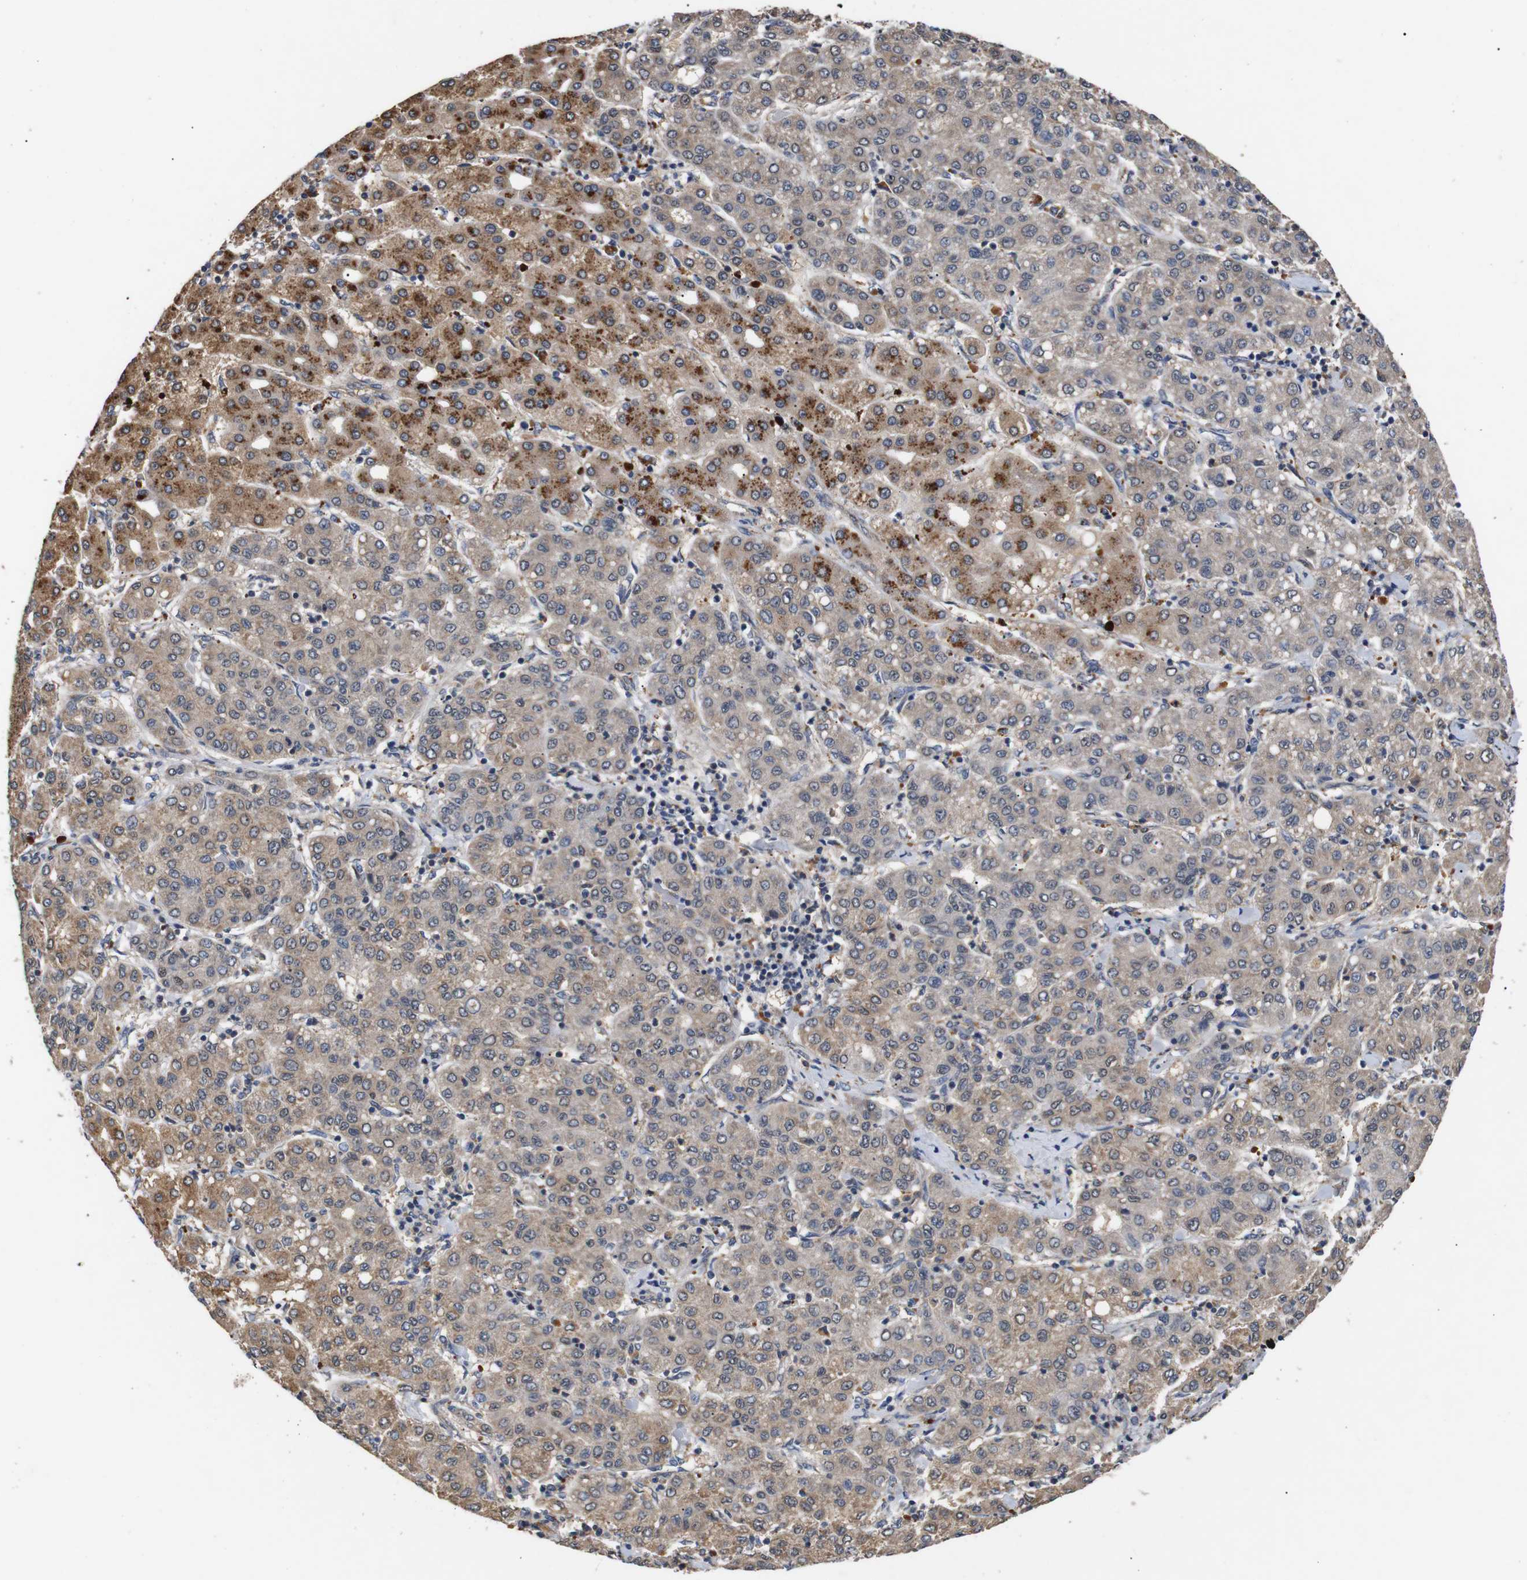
{"staining": {"intensity": "moderate", "quantity": ">75%", "location": "cytoplasmic/membranous"}, "tissue": "liver cancer", "cell_type": "Tumor cells", "image_type": "cancer", "snomed": [{"axis": "morphology", "description": "Carcinoma, Hepatocellular, NOS"}, {"axis": "topography", "description": "Liver"}], "caption": "High-power microscopy captured an IHC photomicrograph of liver cancer, revealing moderate cytoplasmic/membranous expression in about >75% of tumor cells. Using DAB (brown) and hematoxylin (blue) stains, captured at high magnification using brightfield microscopy.", "gene": "DDR1", "patient": {"sex": "male", "age": 65}}